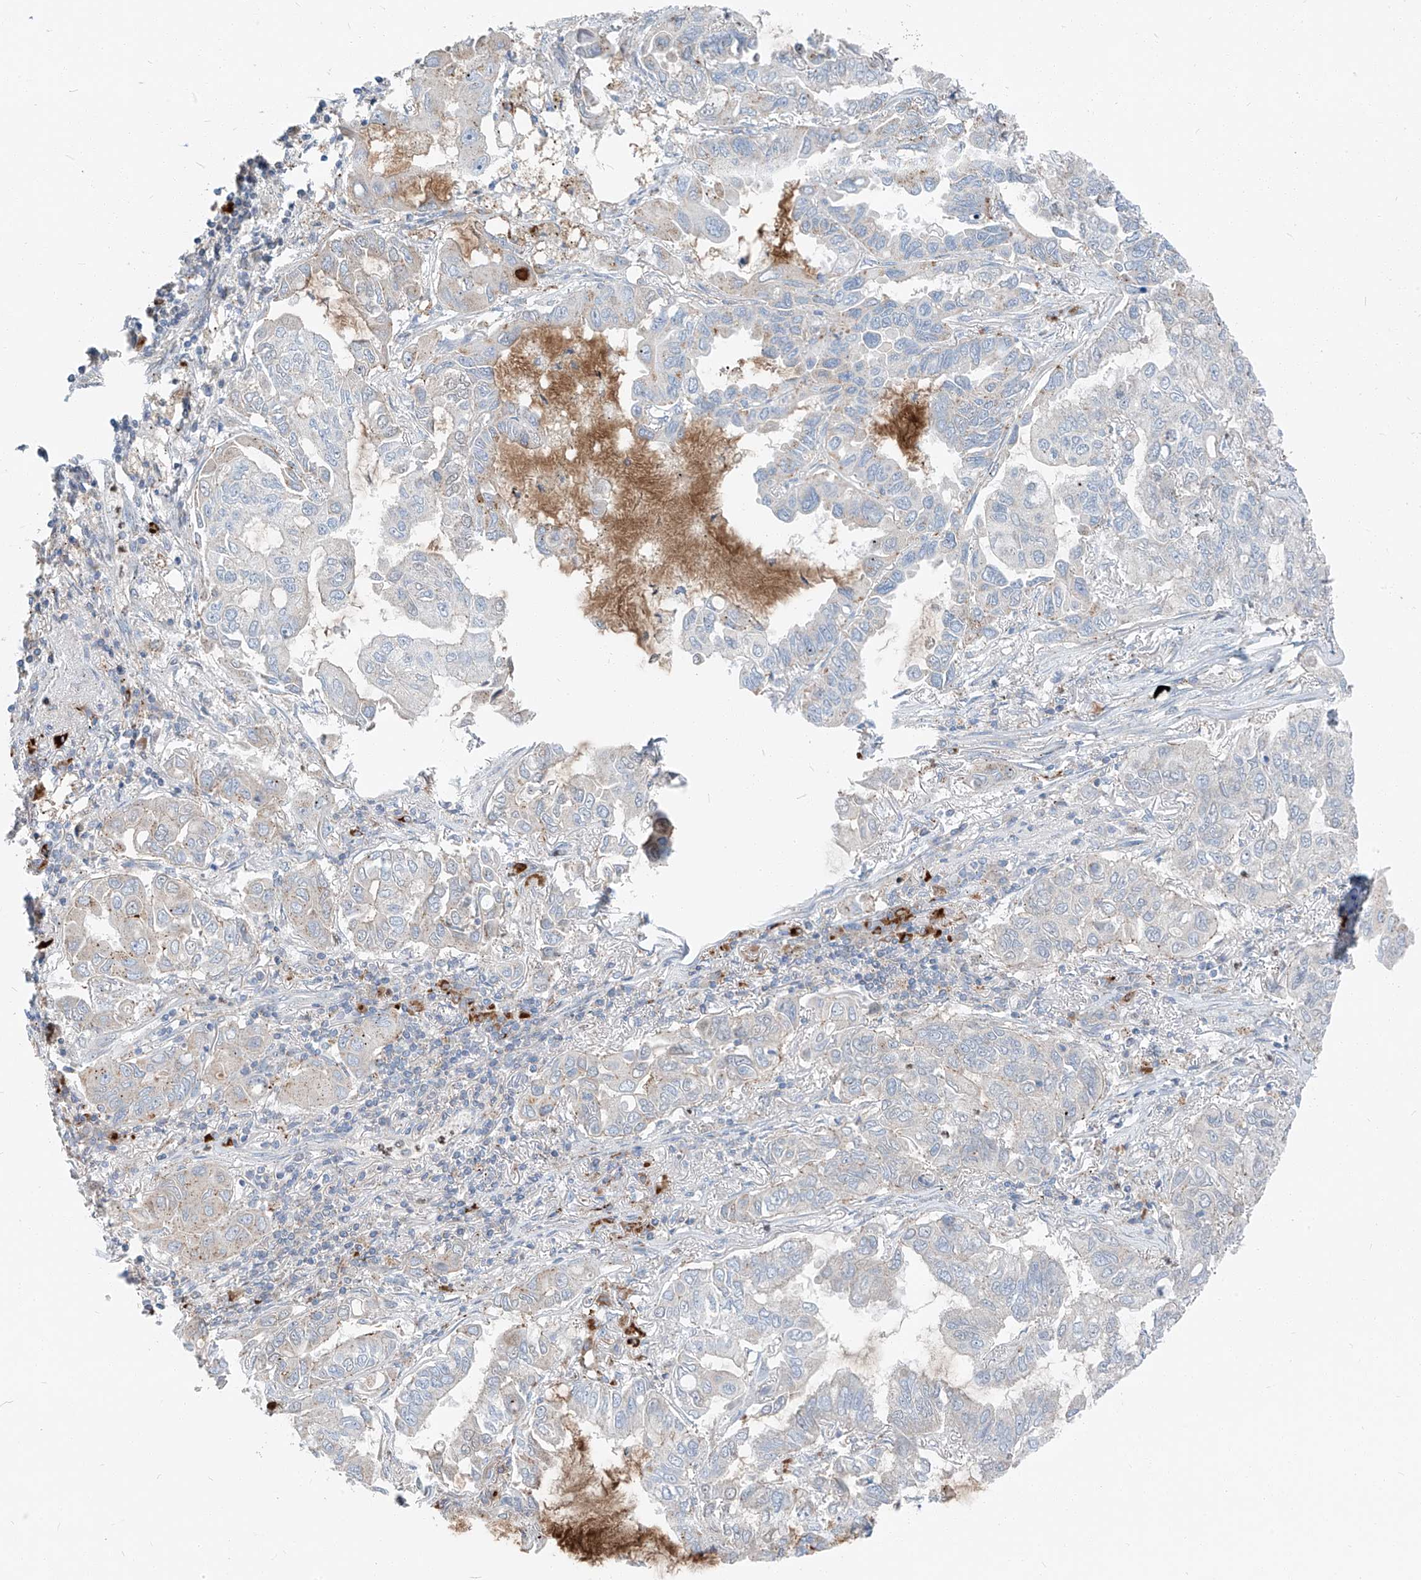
{"staining": {"intensity": "negative", "quantity": "none", "location": "none"}, "tissue": "lung cancer", "cell_type": "Tumor cells", "image_type": "cancer", "snomed": [{"axis": "morphology", "description": "Adenocarcinoma, NOS"}, {"axis": "topography", "description": "Lung"}], "caption": "Immunohistochemistry (IHC) of human adenocarcinoma (lung) reveals no expression in tumor cells.", "gene": "CHMP2B", "patient": {"sex": "male", "age": 64}}